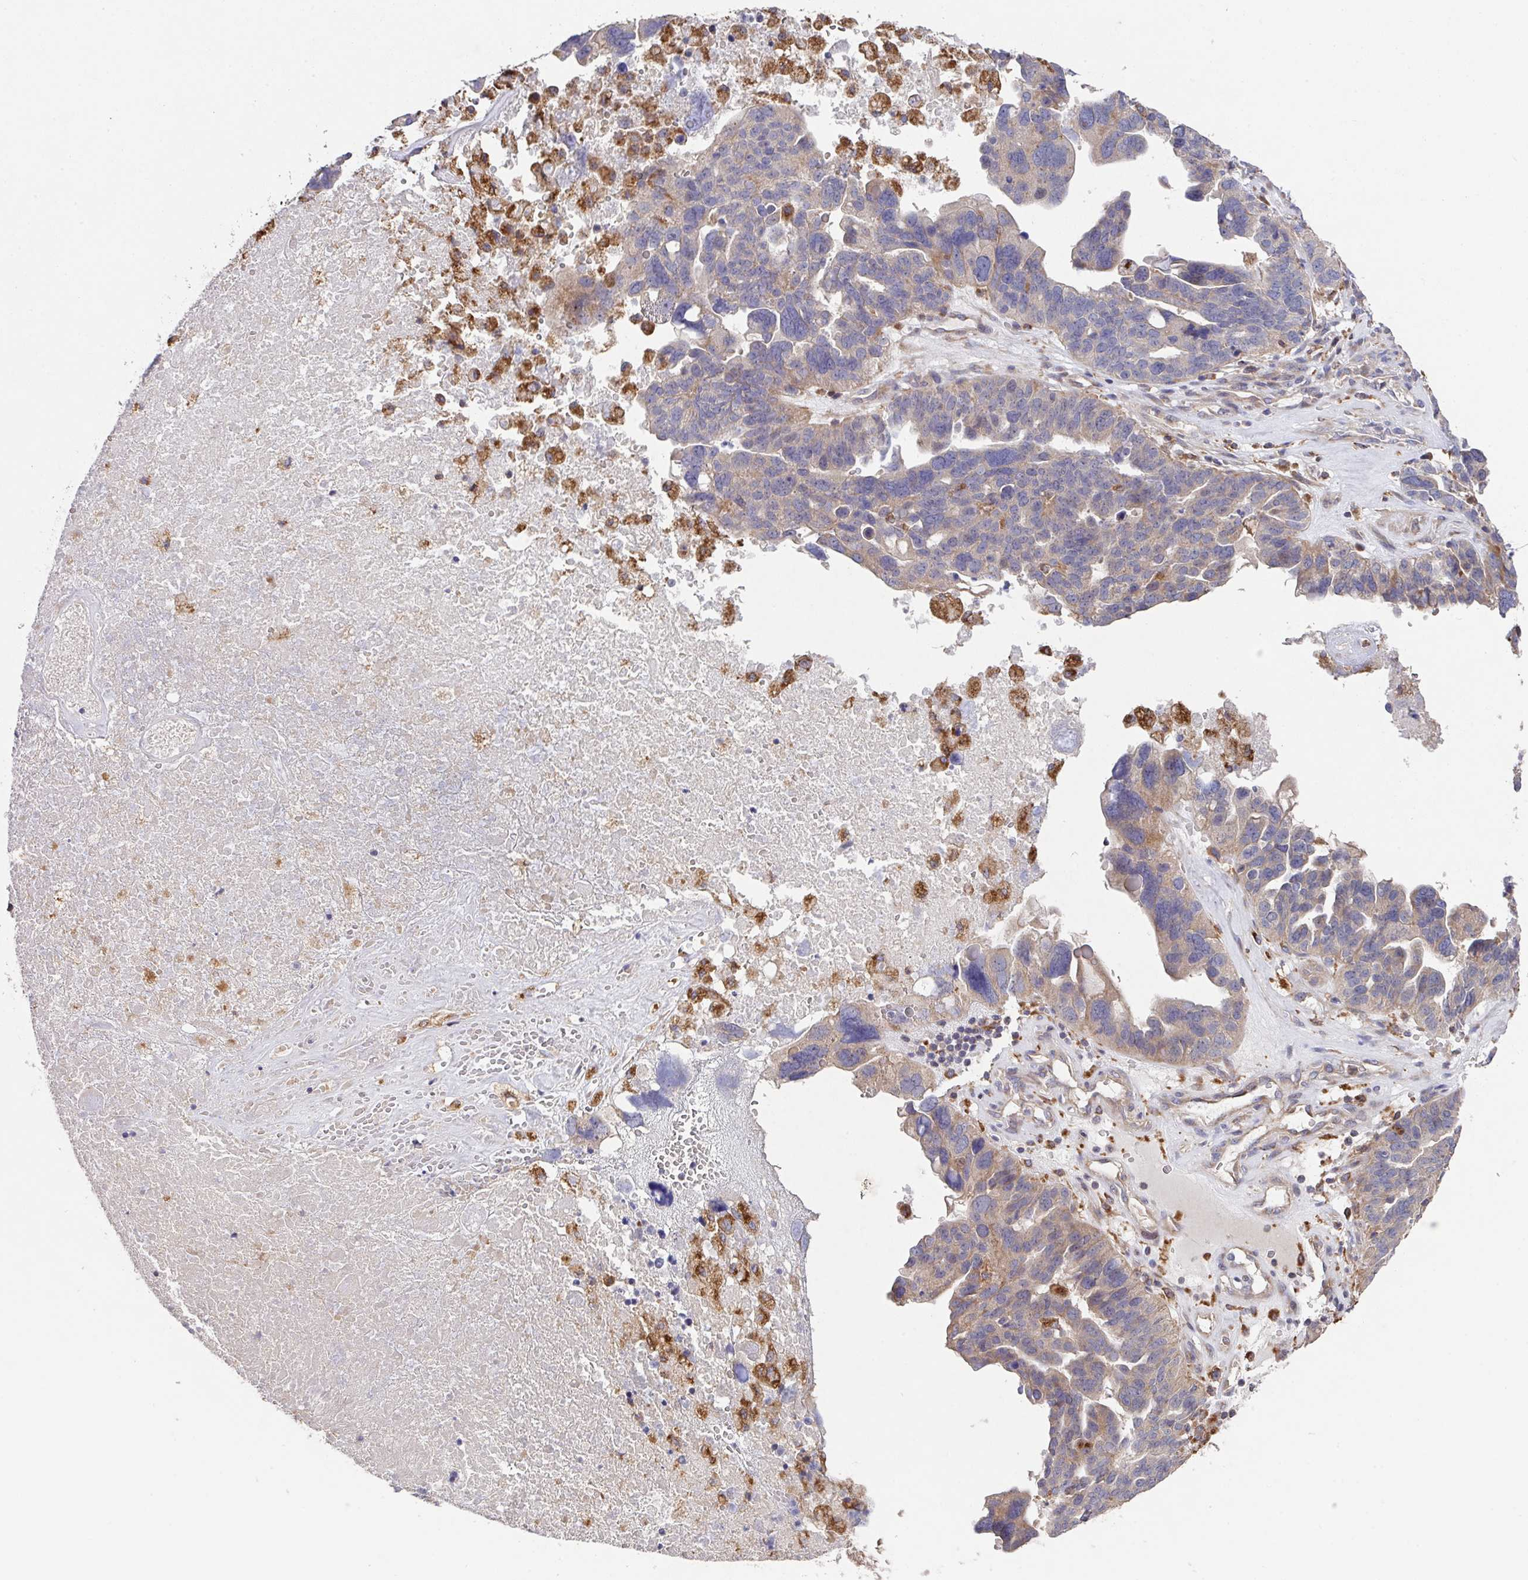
{"staining": {"intensity": "weak", "quantity": "<25%", "location": "cytoplasmic/membranous"}, "tissue": "ovarian cancer", "cell_type": "Tumor cells", "image_type": "cancer", "snomed": [{"axis": "morphology", "description": "Cystadenocarcinoma, serous, NOS"}, {"axis": "topography", "description": "Ovary"}], "caption": "High magnification brightfield microscopy of ovarian cancer stained with DAB (brown) and counterstained with hematoxylin (blue): tumor cells show no significant staining. Nuclei are stained in blue.", "gene": "TRIM14", "patient": {"sex": "female", "age": 59}}